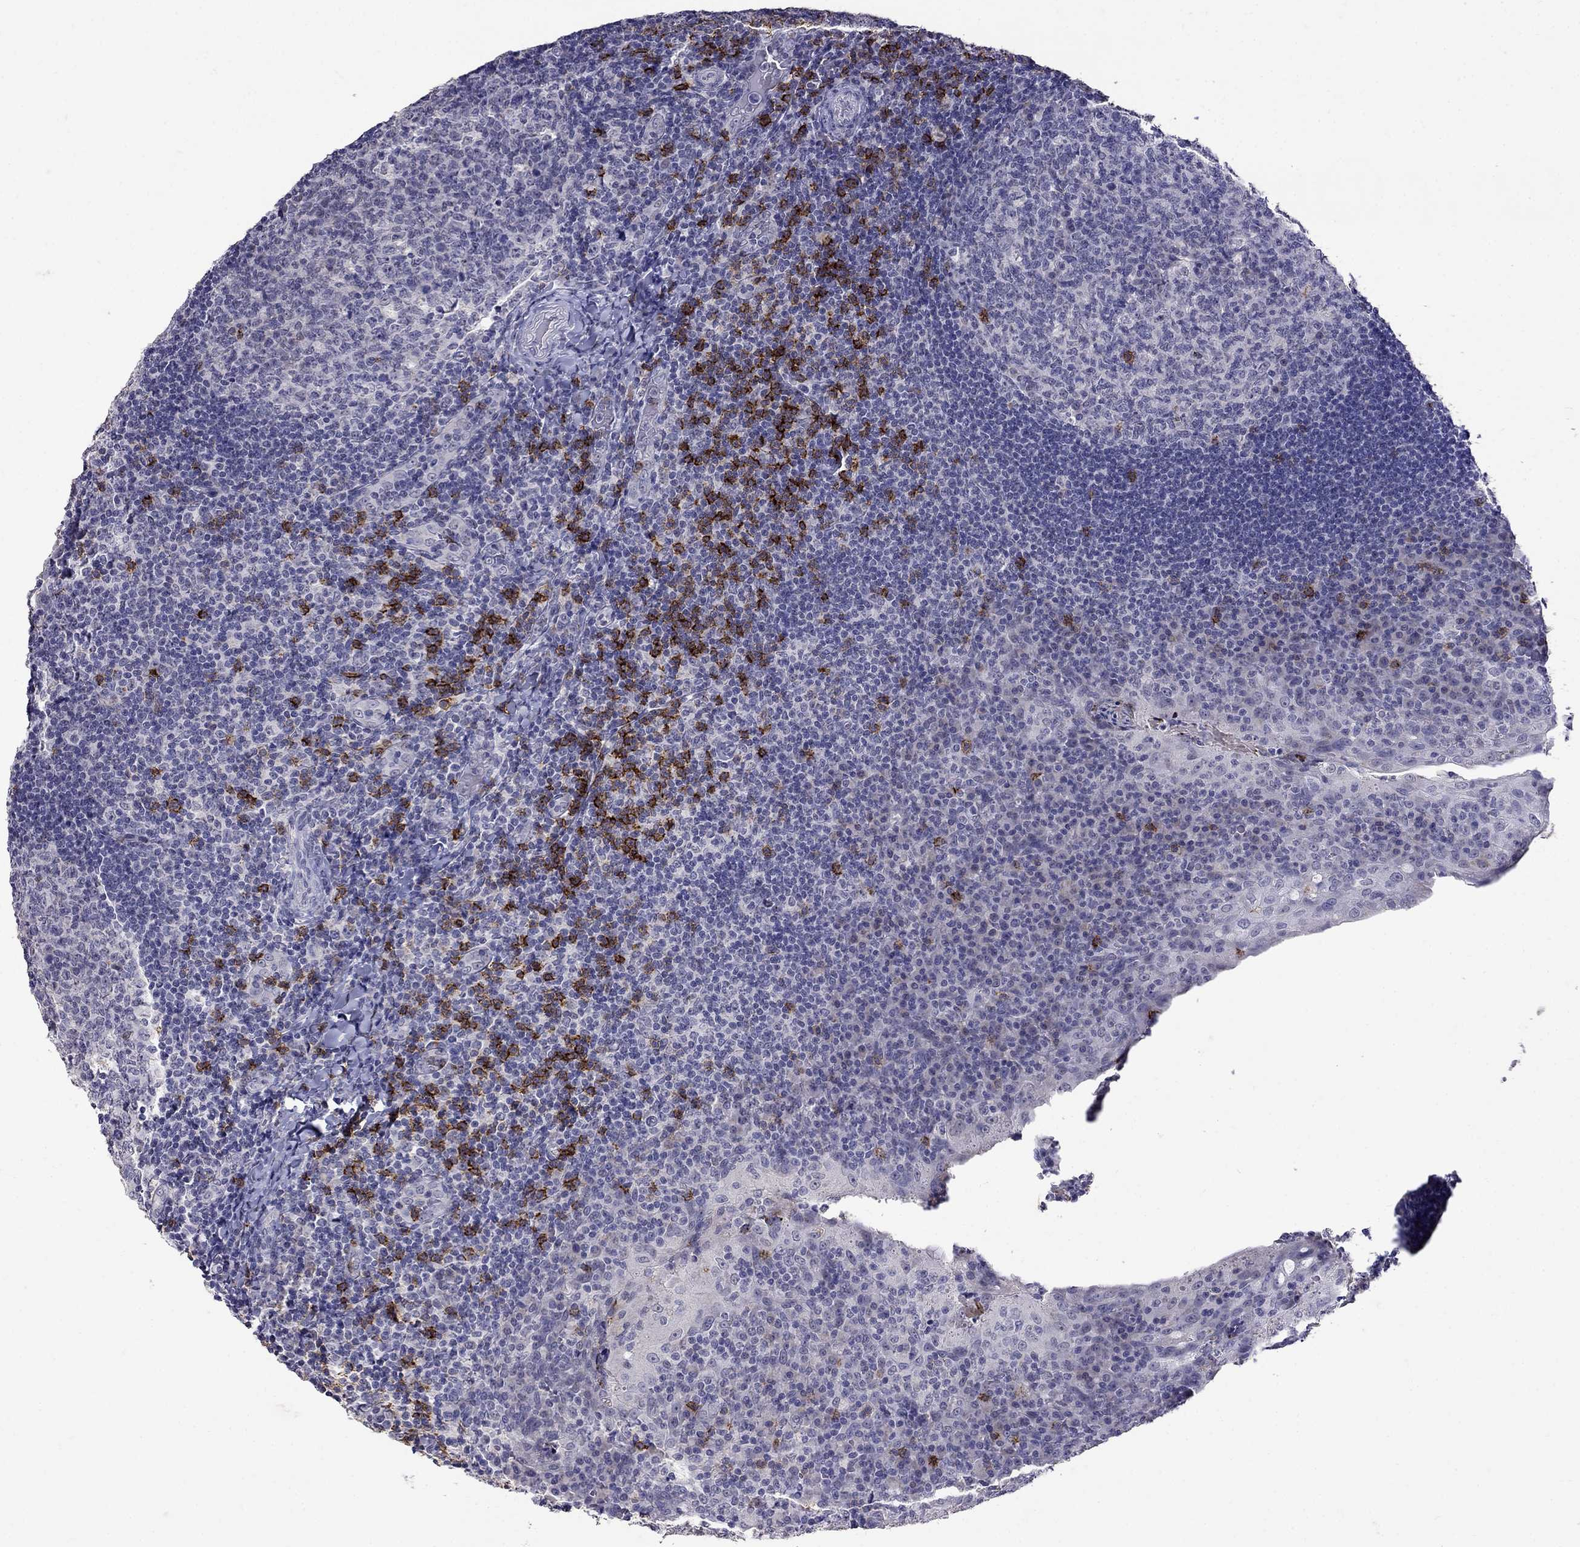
{"staining": {"intensity": "strong", "quantity": "<25%", "location": "cytoplasmic/membranous"}, "tissue": "tonsil", "cell_type": "Germinal center cells", "image_type": "normal", "snomed": [{"axis": "morphology", "description": "Normal tissue, NOS"}, {"axis": "topography", "description": "Tonsil"}], "caption": "Immunohistochemistry histopathology image of unremarkable tonsil: tonsil stained using immunohistochemistry shows medium levels of strong protein expression localized specifically in the cytoplasmic/membranous of germinal center cells, appearing as a cytoplasmic/membranous brown color.", "gene": "CD8B", "patient": {"sex": "male", "age": 17}}